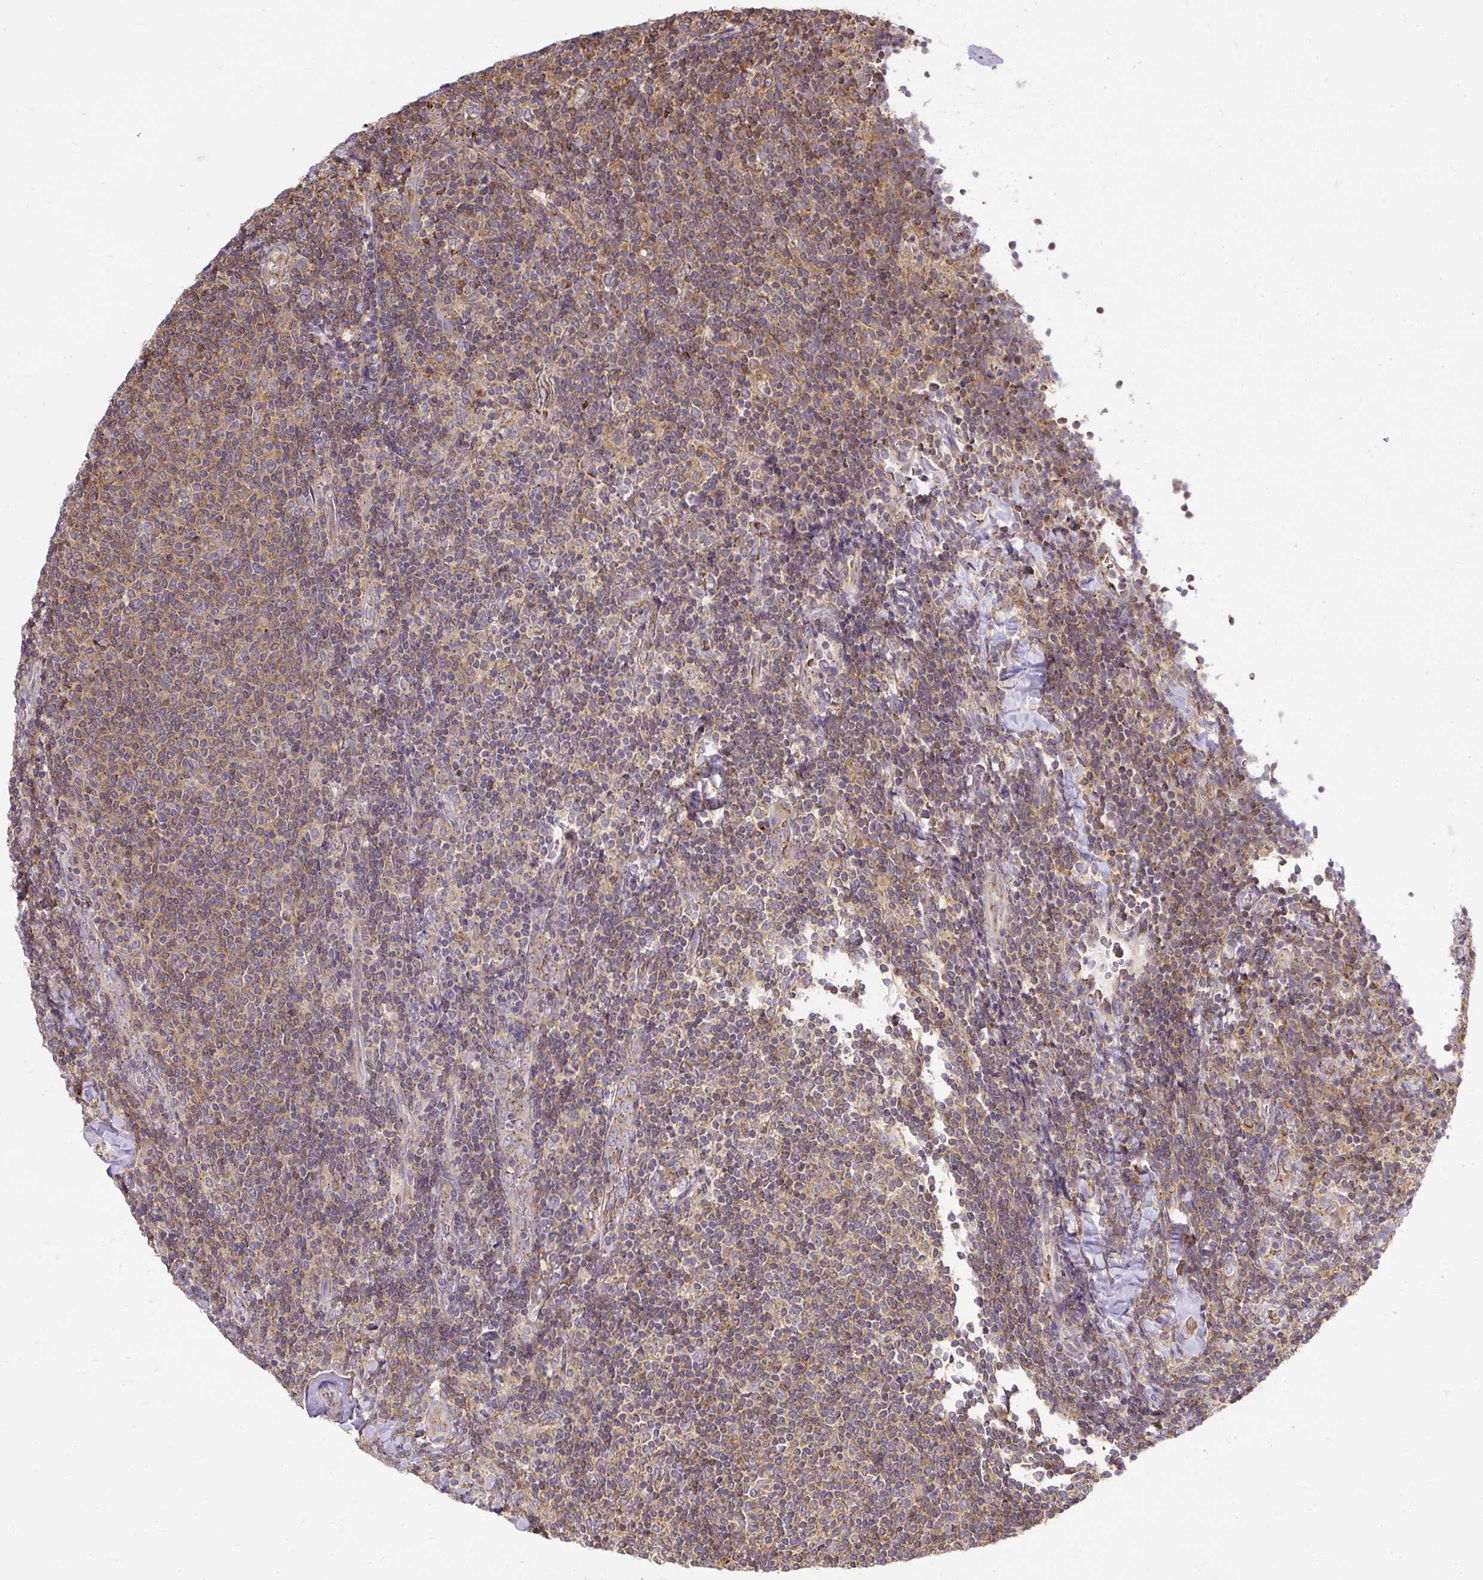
{"staining": {"intensity": "moderate", "quantity": ">75%", "location": "cytoplasmic/membranous"}, "tissue": "lymphoma", "cell_type": "Tumor cells", "image_type": "cancer", "snomed": [{"axis": "morphology", "description": "Malignant lymphoma, non-Hodgkin's type, Low grade"}, {"axis": "topography", "description": "Lymph node"}], "caption": "Tumor cells demonstrate medium levels of moderate cytoplasmic/membranous expression in about >75% of cells in human lymphoma.", "gene": "SMC4", "patient": {"sex": "male", "age": 52}}